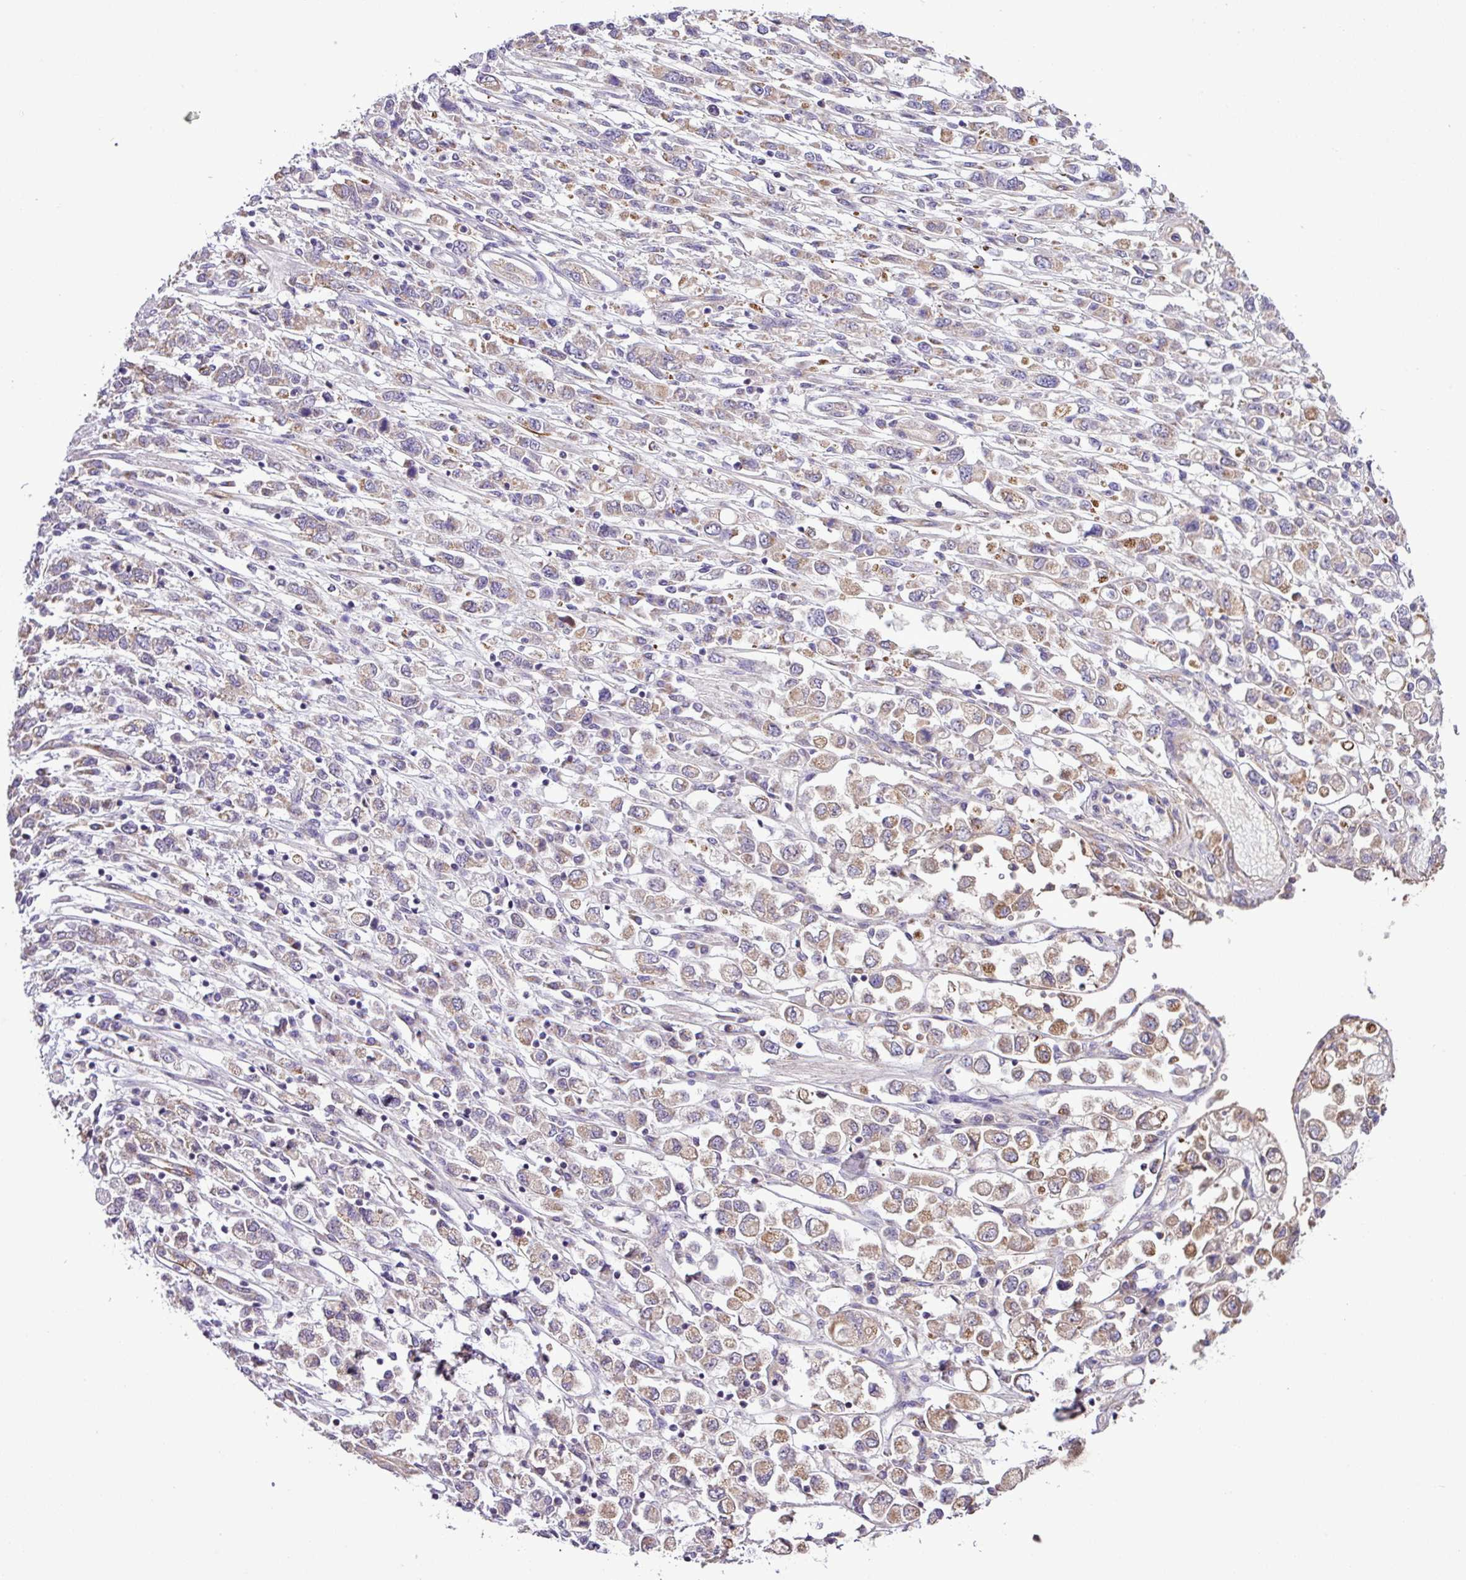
{"staining": {"intensity": "moderate", "quantity": "<25%", "location": "cytoplasmic/membranous"}, "tissue": "stomach cancer", "cell_type": "Tumor cells", "image_type": "cancer", "snomed": [{"axis": "morphology", "description": "Adenocarcinoma, NOS"}, {"axis": "topography", "description": "Stomach"}], "caption": "Protein expression analysis of adenocarcinoma (stomach) exhibits moderate cytoplasmic/membranous expression in about <25% of tumor cells.", "gene": "CWH43", "patient": {"sex": "female", "age": 76}}